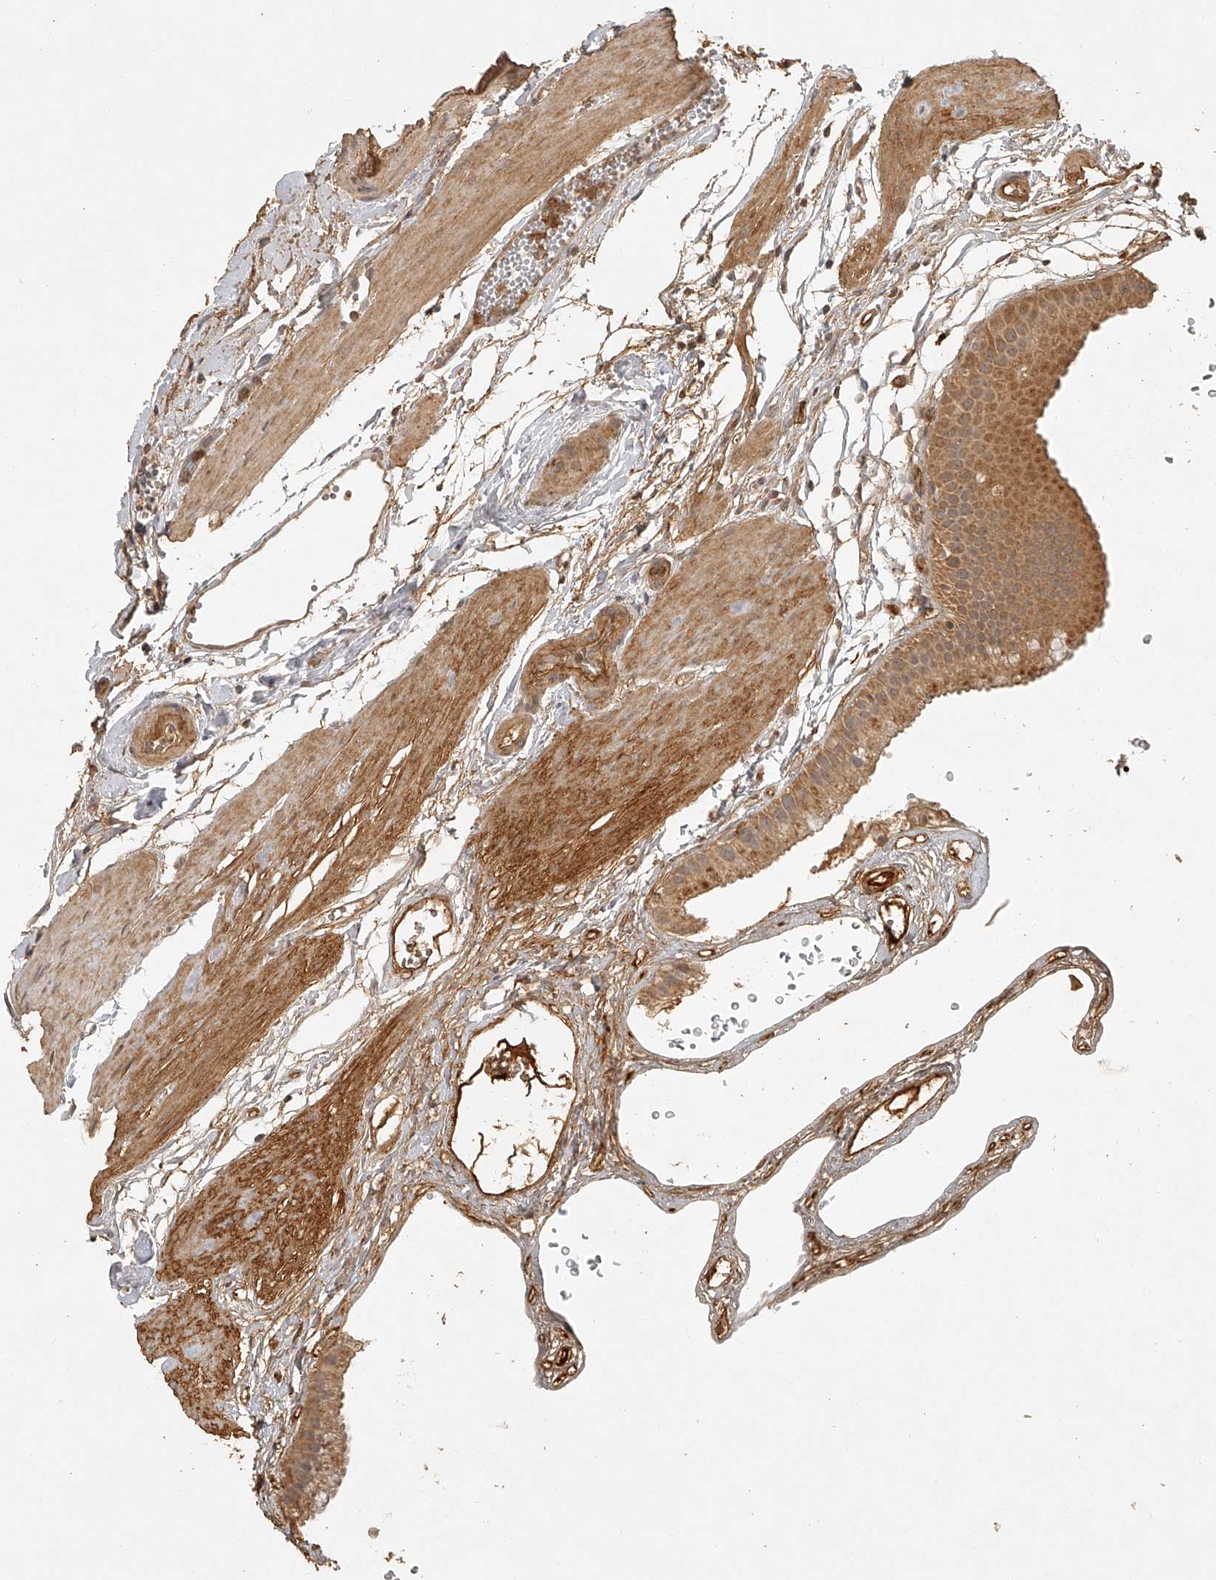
{"staining": {"intensity": "moderate", "quantity": ">75%", "location": "cytoplasmic/membranous"}, "tissue": "gallbladder", "cell_type": "Glandular cells", "image_type": "normal", "snomed": [{"axis": "morphology", "description": "Normal tissue, NOS"}, {"axis": "topography", "description": "Gallbladder"}], "caption": "Immunohistochemistry (IHC) histopathology image of unremarkable human gallbladder stained for a protein (brown), which shows medium levels of moderate cytoplasmic/membranous positivity in about >75% of glandular cells.", "gene": "BCL2L11", "patient": {"sex": "female", "age": 64}}